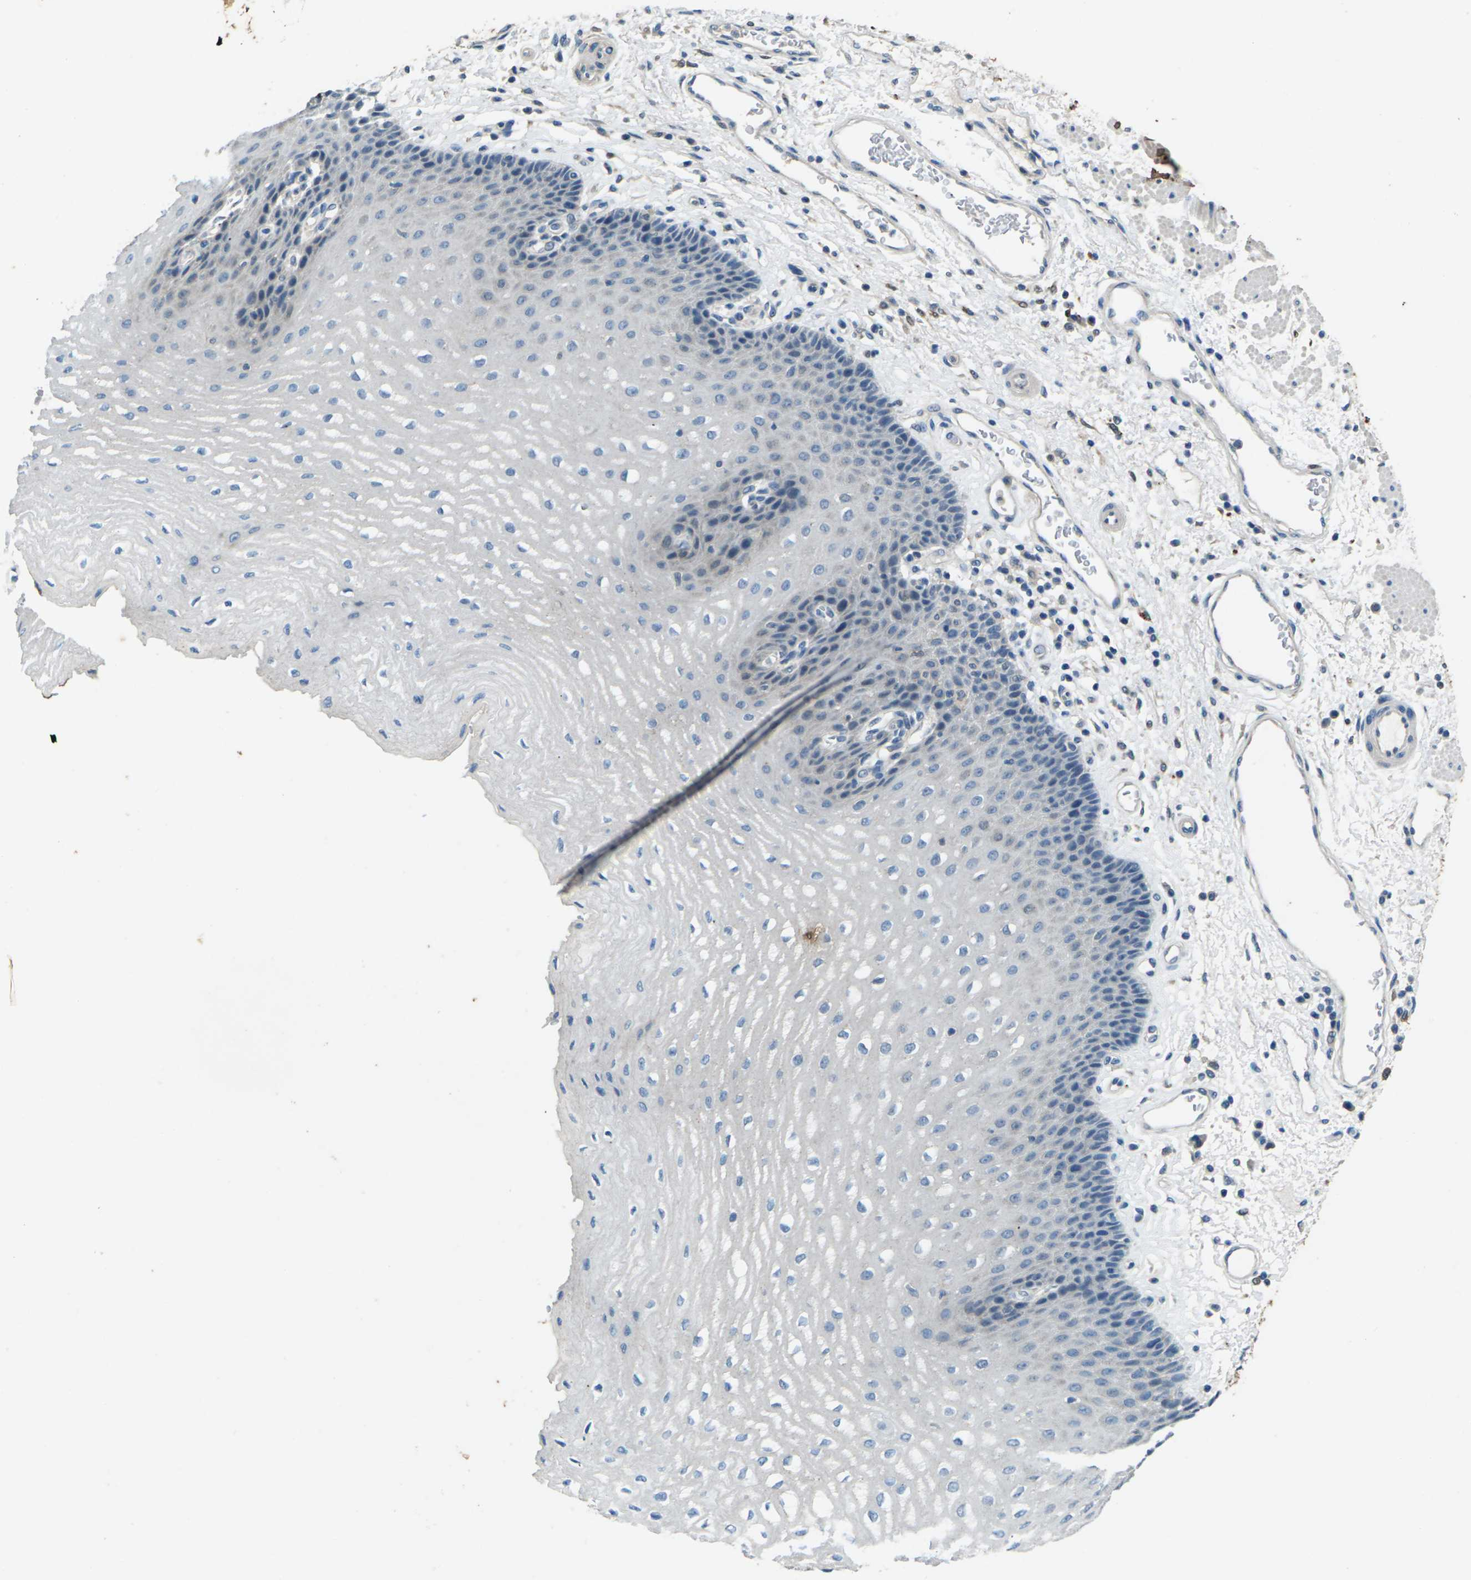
{"staining": {"intensity": "negative", "quantity": "none", "location": "none"}, "tissue": "esophagus", "cell_type": "Squamous epithelial cells", "image_type": "normal", "snomed": [{"axis": "morphology", "description": "Normal tissue, NOS"}, {"axis": "topography", "description": "Esophagus"}], "caption": "DAB immunohistochemical staining of benign esophagus reveals no significant positivity in squamous epithelial cells.", "gene": "SIGLEC14", "patient": {"sex": "male", "age": 54}}